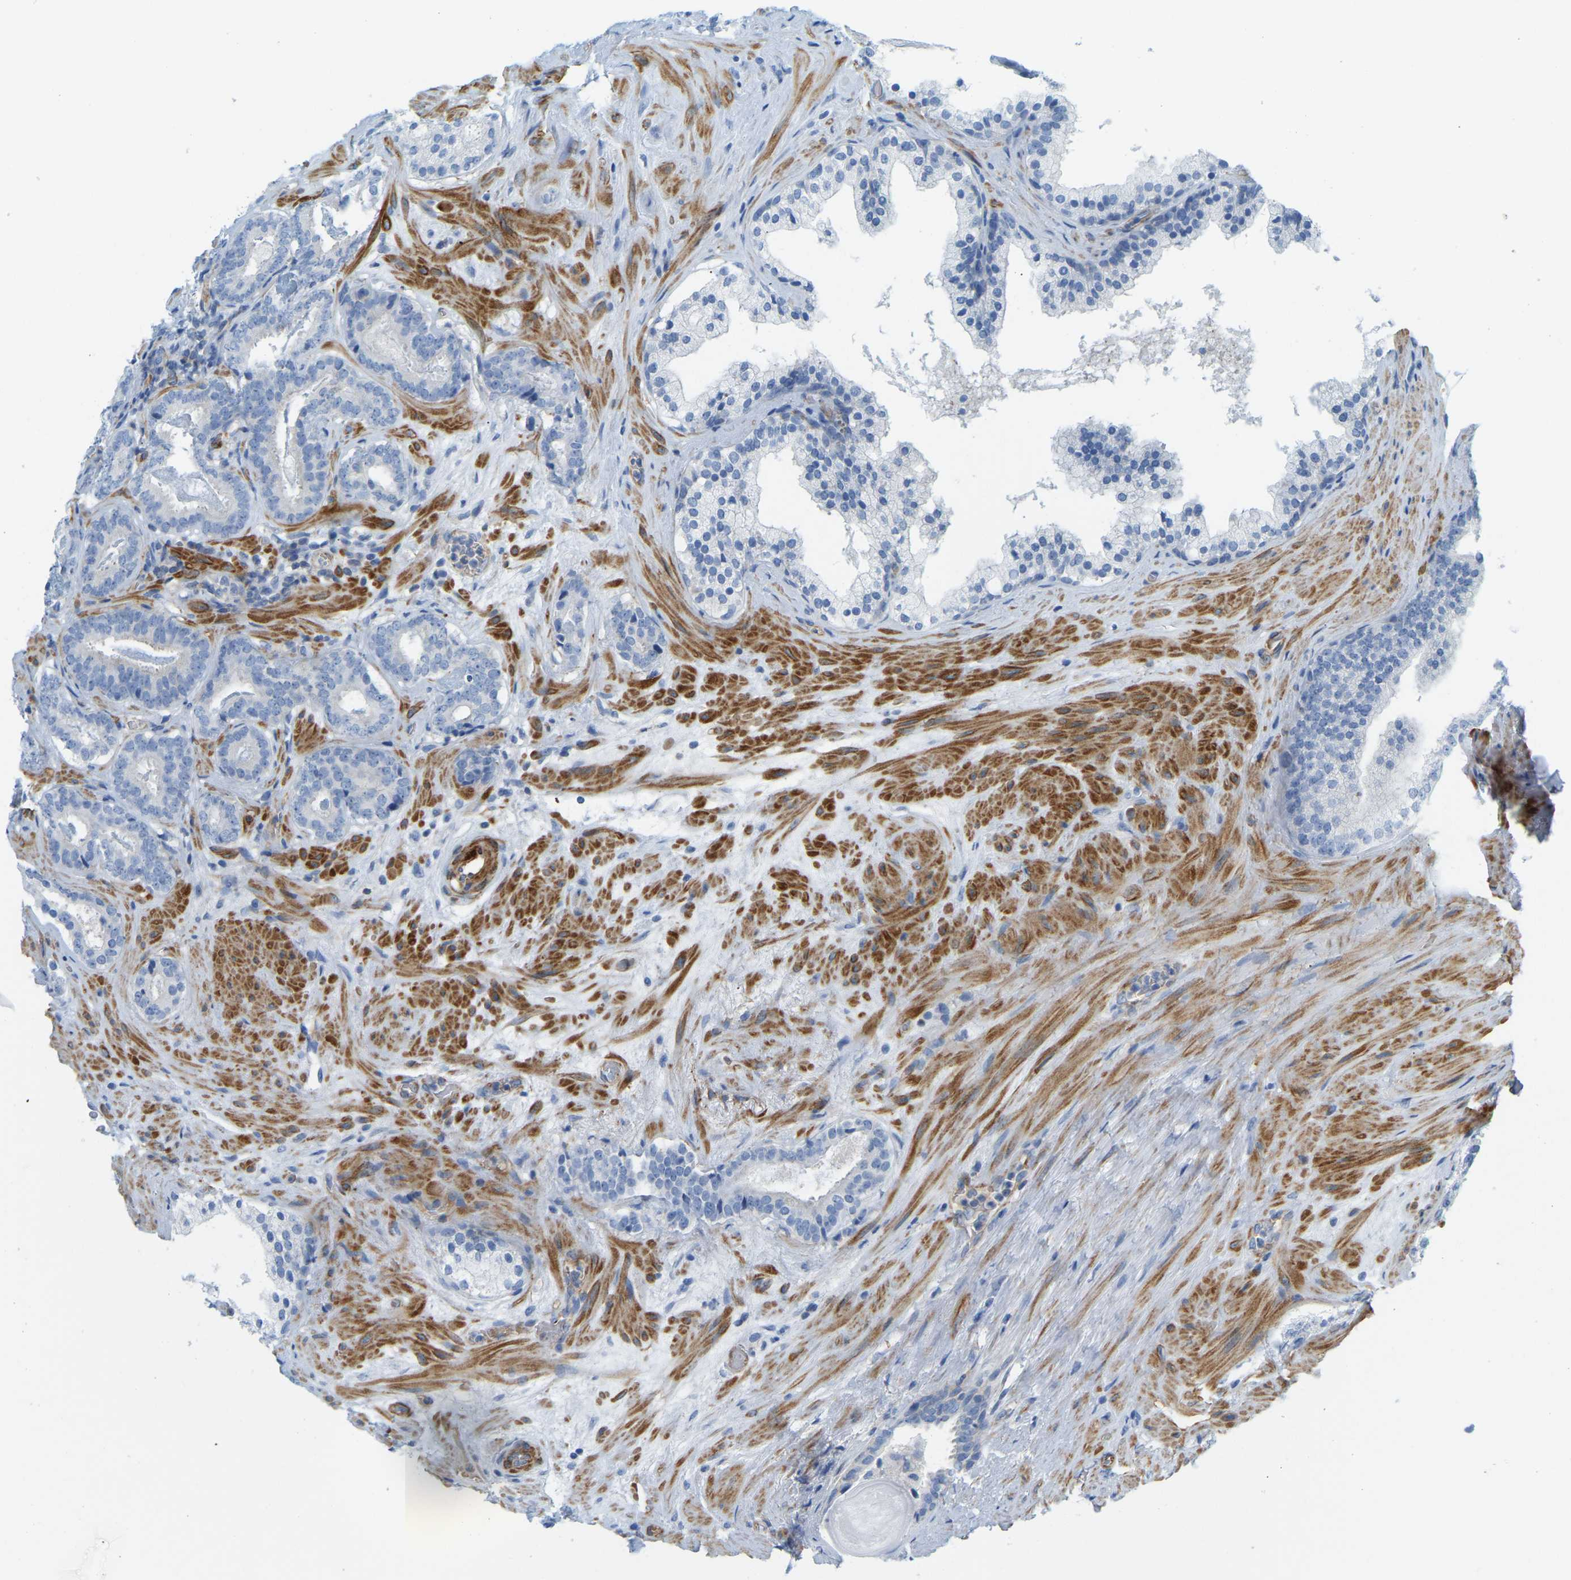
{"staining": {"intensity": "negative", "quantity": "none", "location": "none"}, "tissue": "prostate cancer", "cell_type": "Tumor cells", "image_type": "cancer", "snomed": [{"axis": "morphology", "description": "Adenocarcinoma, Low grade"}, {"axis": "topography", "description": "Prostate"}], "caption": "Immunohistochemical staining of human prostate adenocarcinoma (low-grade) shows no significant expression in tumor cells. Brightfield microscopy of immunohistochemistry (IHC) stained with DAB (3,3'-diaminobenzidine) (brown) and hematoxylin (blue), captured at high magnification.", "gene": "MYL3", "patient": {"sex": "male", "age": 69}}